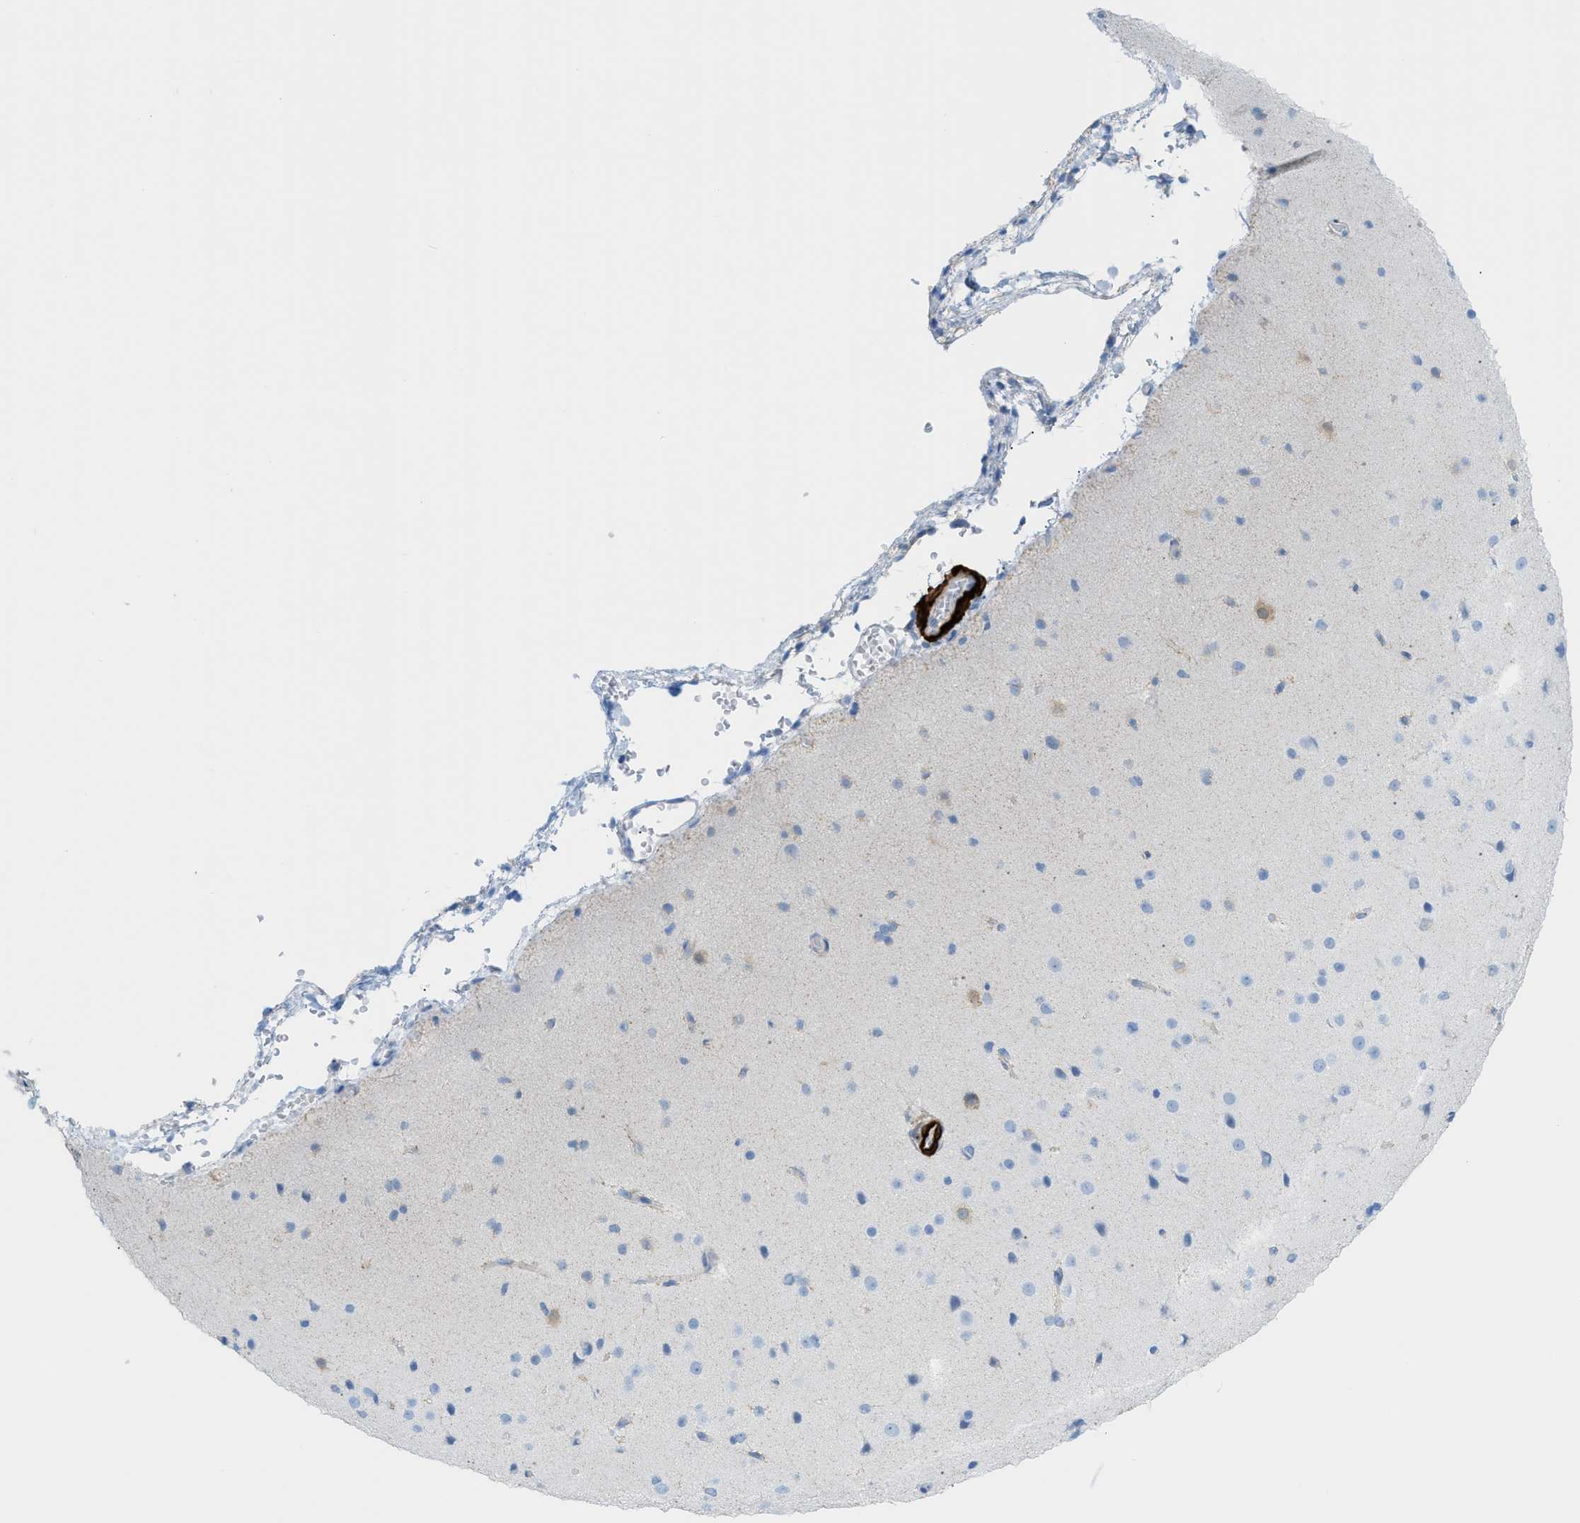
{"staining": {"intensity": "negative", "quantity": "none", "location": "none"}, "tissue": "cerebral cortex", "cell_type": "Endothelial cells", "image_type": "normal", "snomed": [{"axis": "morphology", "description": "Normal tissue, NOS"}, {"axis": "morphology", "description": "Developmental malformation"}, {"axis": "topography", "description": "Cerebral cortex"}], "caption": "Immunohistochemical staining of benign human cerebral cortex exhibits no significant staining in endothelial cells. The staining was performed using DAB (3,3'-diaminobenzidine) to visualize the protein expression in brown, while the nuclei were stained in blue with hematoxylin (Magnification: 20x).", "gene": "MYH11", "patient": {"sex": "female", "age": 30}}